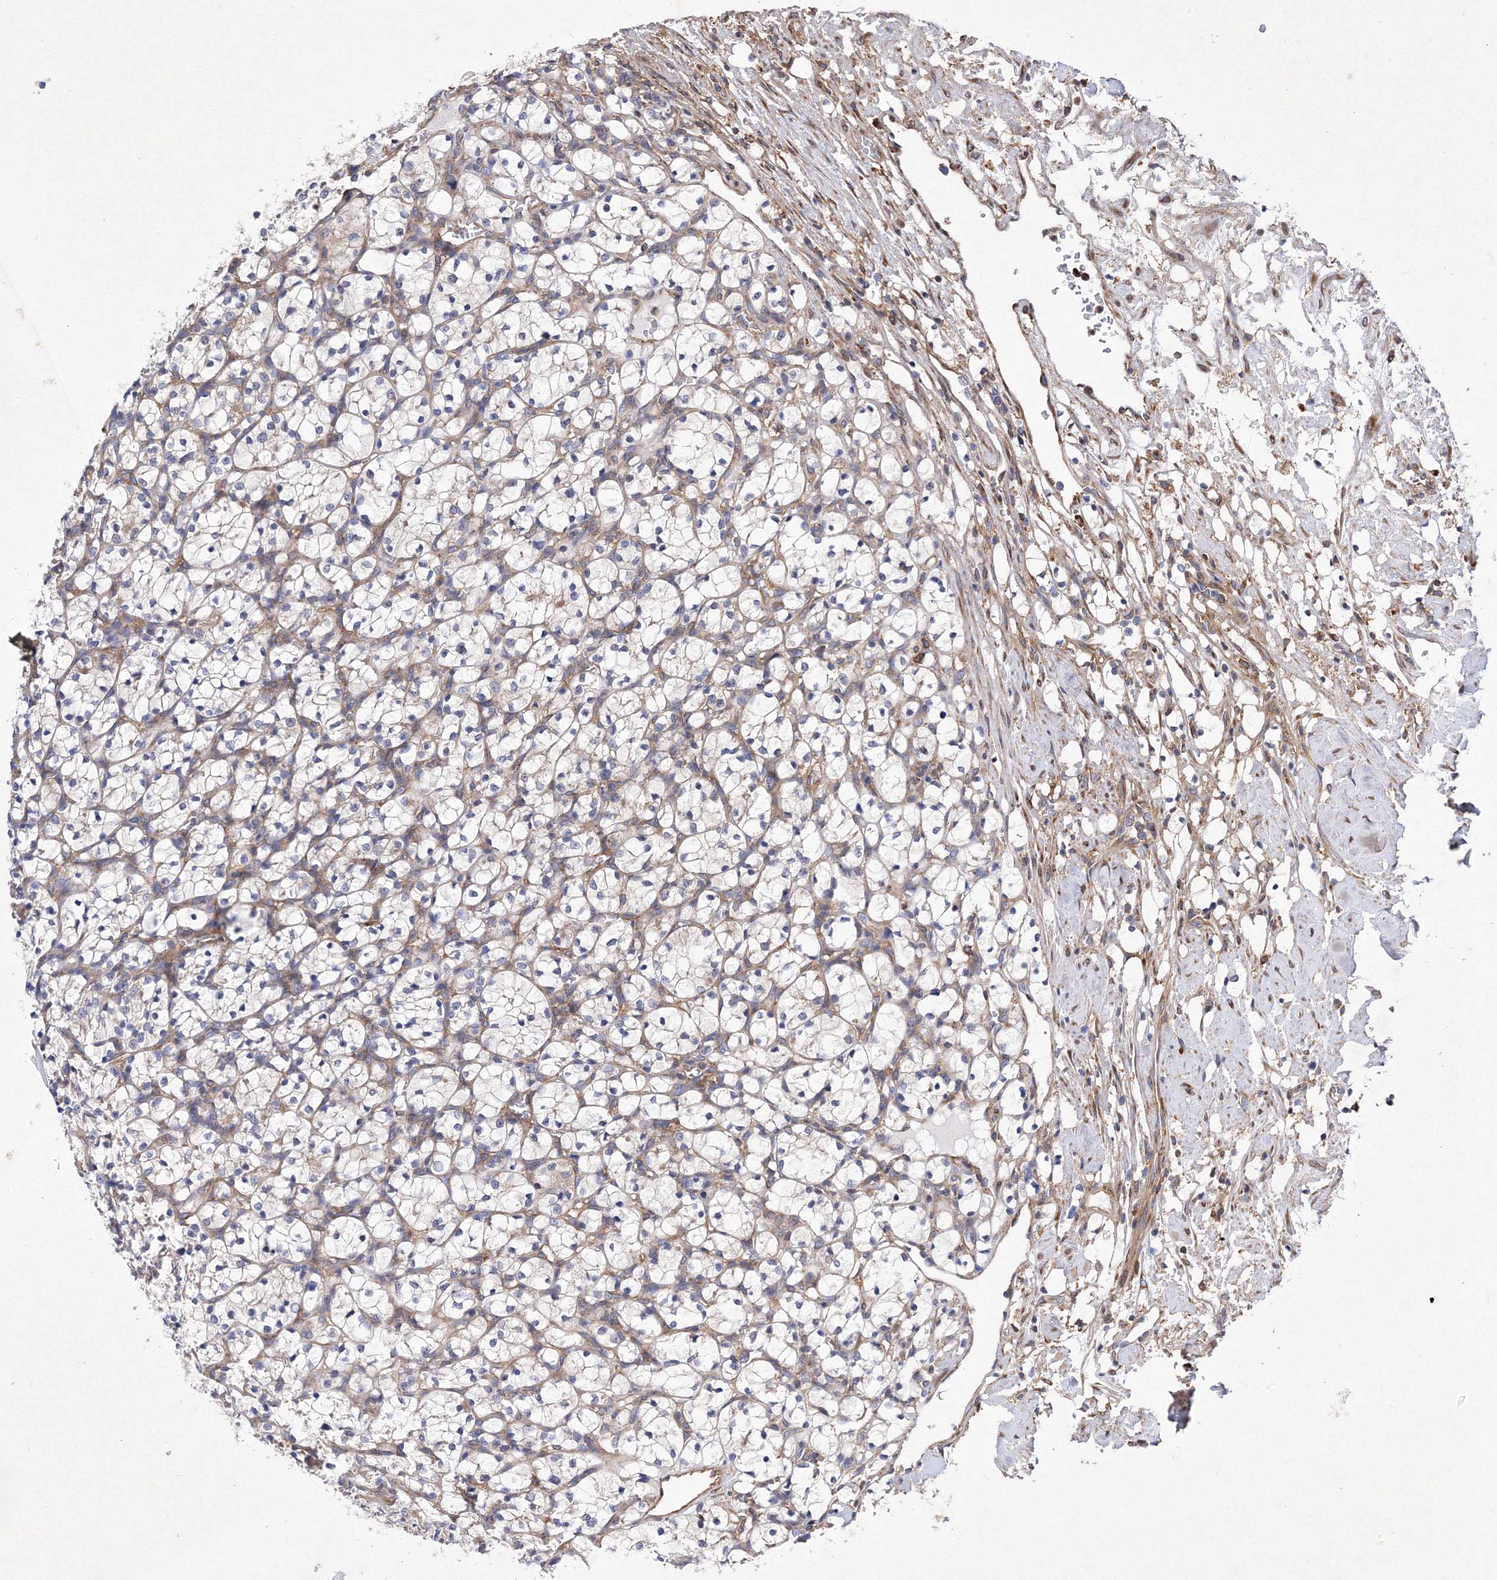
{"staining": {"intensity": "negative", "quantity": "none", "location": "none"}, "tissue": "renal cancer", "cell_type": "Tumor cells", "image_type": "cancer", "snomed": [{"axis": "morphology", "description": "Adenocarcinoma, NOS"}, {"axis": "topography", "description": "Kidney"}], "caption": "The micrograph shows no significant positivity in tumor cells of adenocarcinoma (renal).", "gene": "SNX18", "patient": {"sex": "female", "age": 69}}